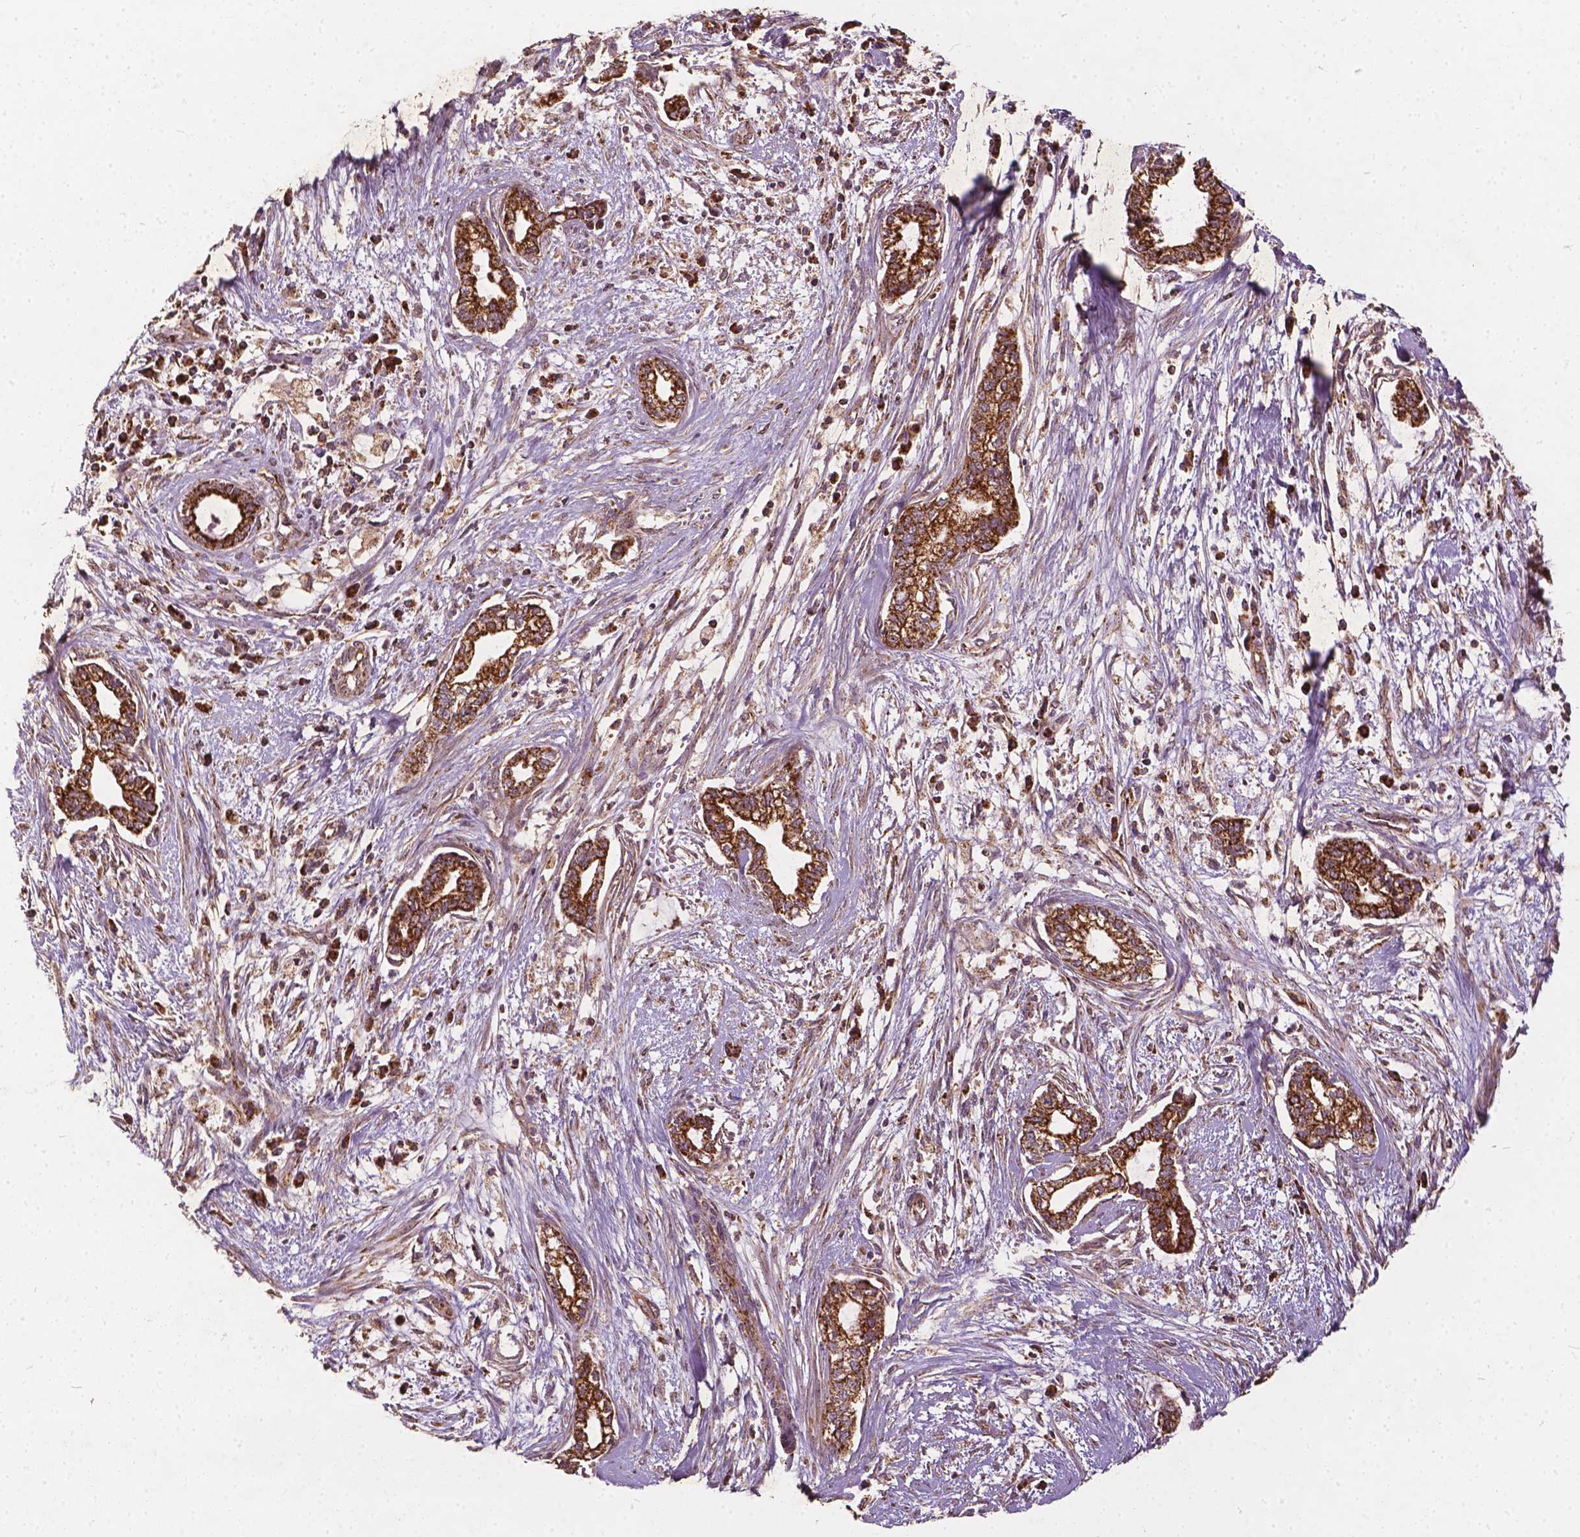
{"staining": {"intensity": "strong", "quantity": ">75%", "location": "cytoplasmic/membranous"}, "tissue": "cervical cancer", "cell_type": "Tumor cells", "image_type": "cancer", "snomed": [{"axis": "morphology", "description": "Adenocarcinoma, NOS"}, {"axis": "topography", "description": "Cervix"}], "caption": "Immunohistochemistry (IHC) image of neoplastic tissue: human cervical cancer stained using immunohistochemistry shows high levels of strong protein expression localized specifically in the cytoplasmic/membranous of tumor cells, appearing as a cytoplasmic/membranous brown color.", "gene": "UBXN2A", "patient": {"sex": "female", "age": 62}}